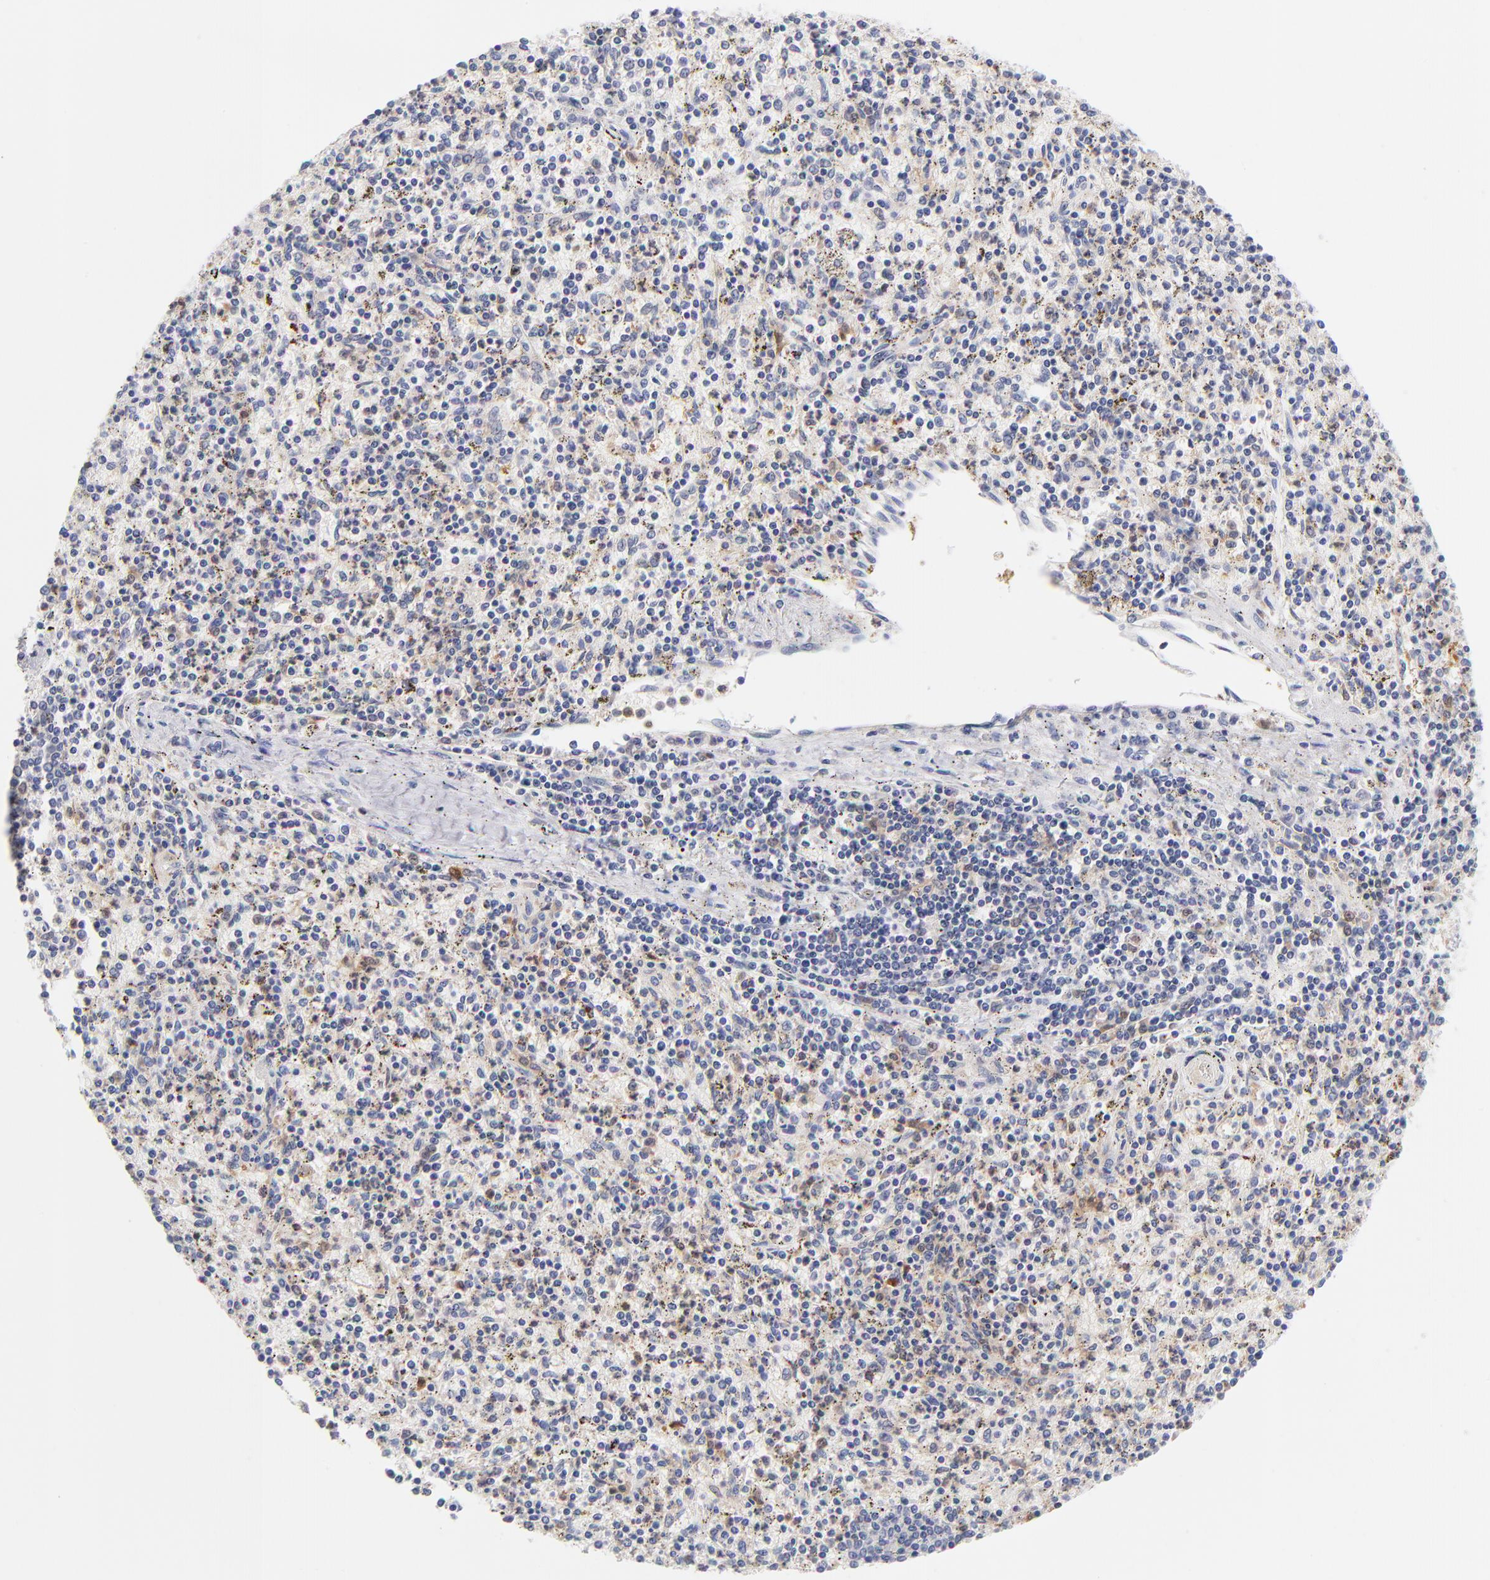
{"staining": {"intensity": "moderate", "quantity": ">75%", "location": "cytoplasmic/membranous"}, "tissue": "spleen", "cell_type": "Cells in red pulp", "image_type": "normal", "snomed": [{"axis": "morphology", "description": "Normal tissue, NOS"}, {"axis": "topography", "description": "Spleen"}], "caption": "Immunohistochemical staining of normal human spleen displays >75% levels of moderate cytoplasmic/membranous protein expression in about >75% of cells in red pulp. (brown staining indicates protein expression, while blue staining denotes nuclei).", "gene": "BID", "patient": {"sex": "male", "age": 72}}